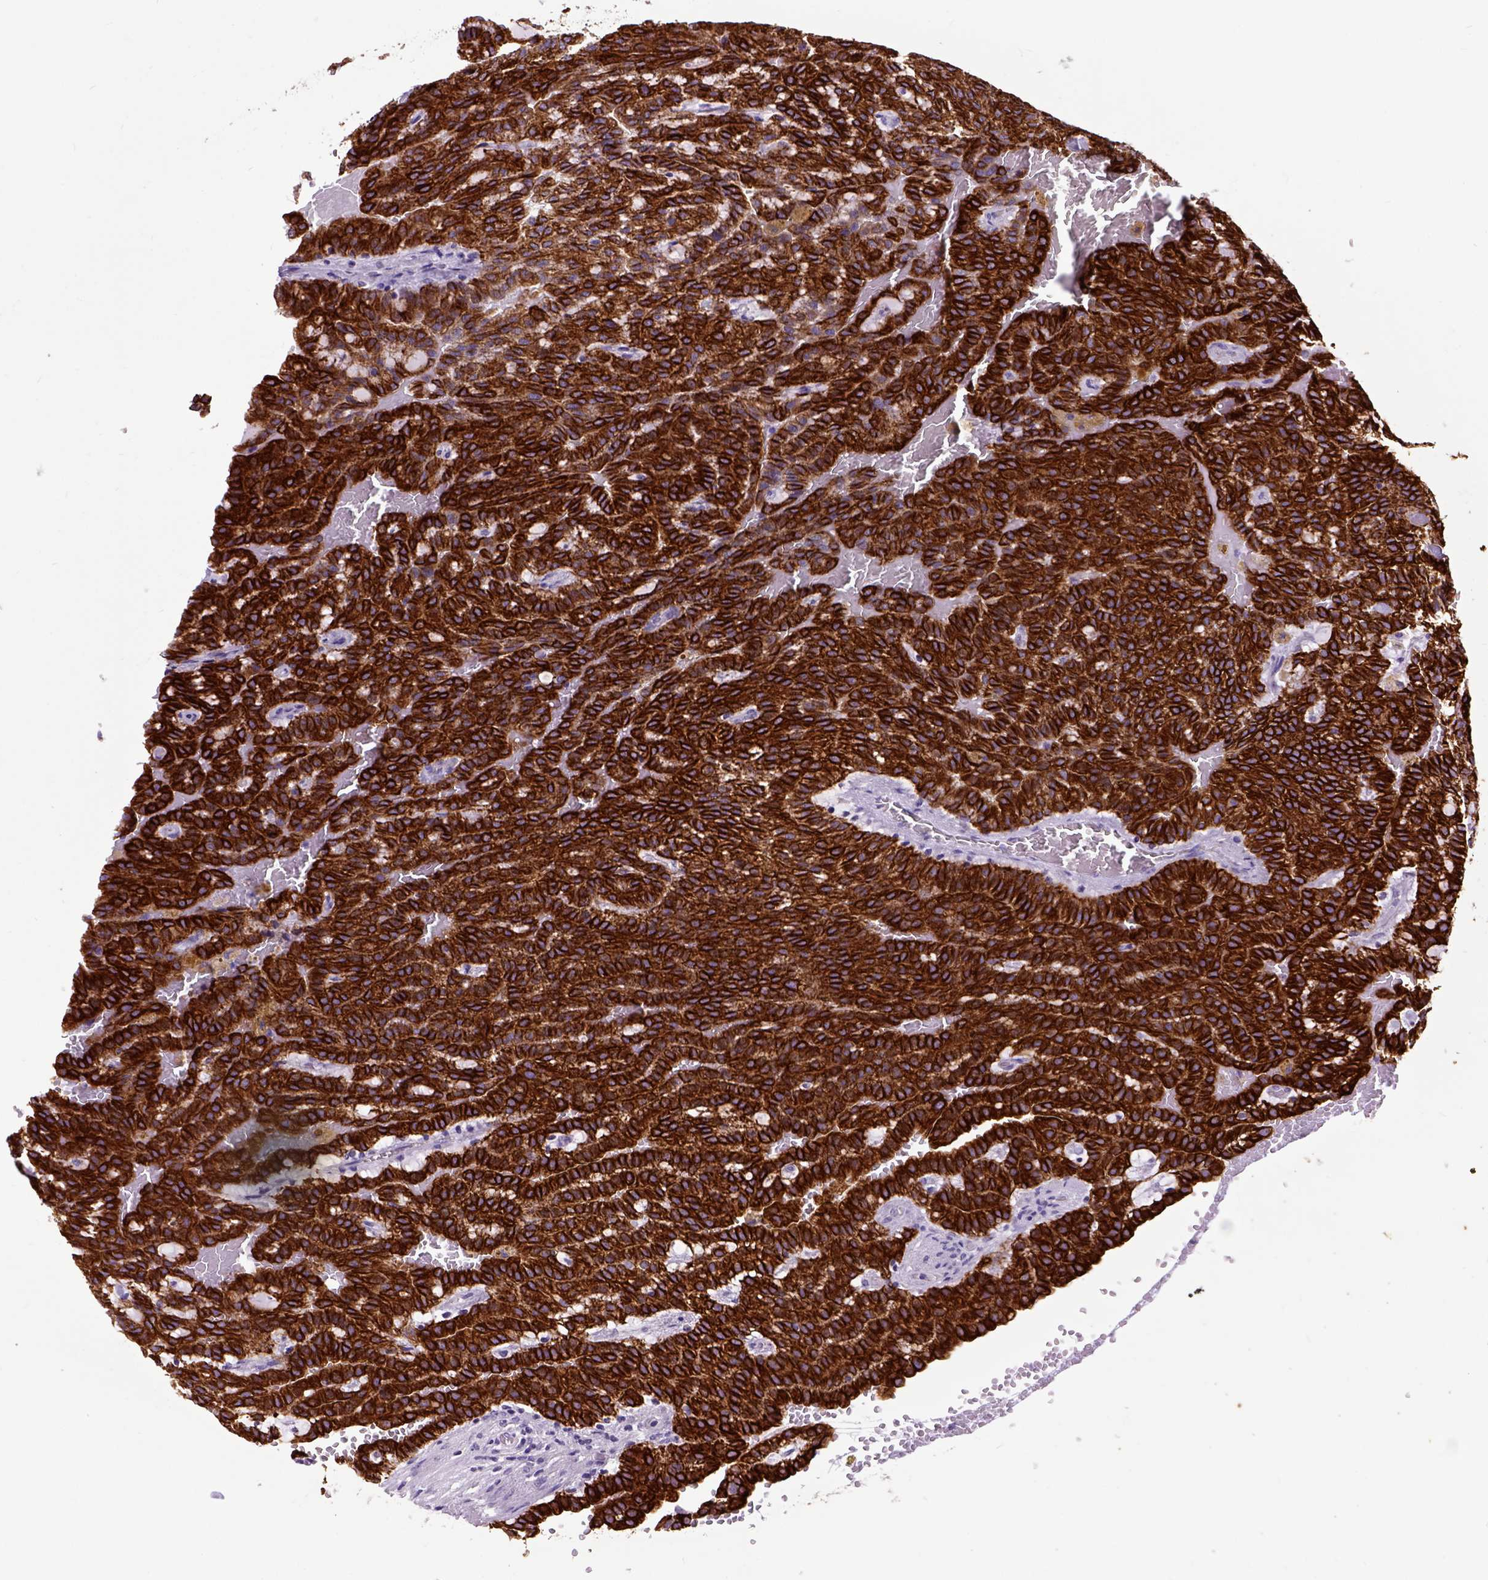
{"staining": {"intensity": "strong", "quantity": ">75%", "location": "cytoplasmic/membranous"}, "tissue": "renal cancer", "cell_type": "Tumor cells", "image_type": "cancer", "snomed": [{"axis": "morphology", "description": "Adenocarcinoma, NOS"}, {"axis": "topography", "description": "Kidney"}], "caption": "Renal cancer (adenocarcinoma) stained for a protein demonstrates strong cytoplasmic/membranous positivity in tumor cells.", "gene": "RAB25", "patient": {"sex": "male", "age": 63}}